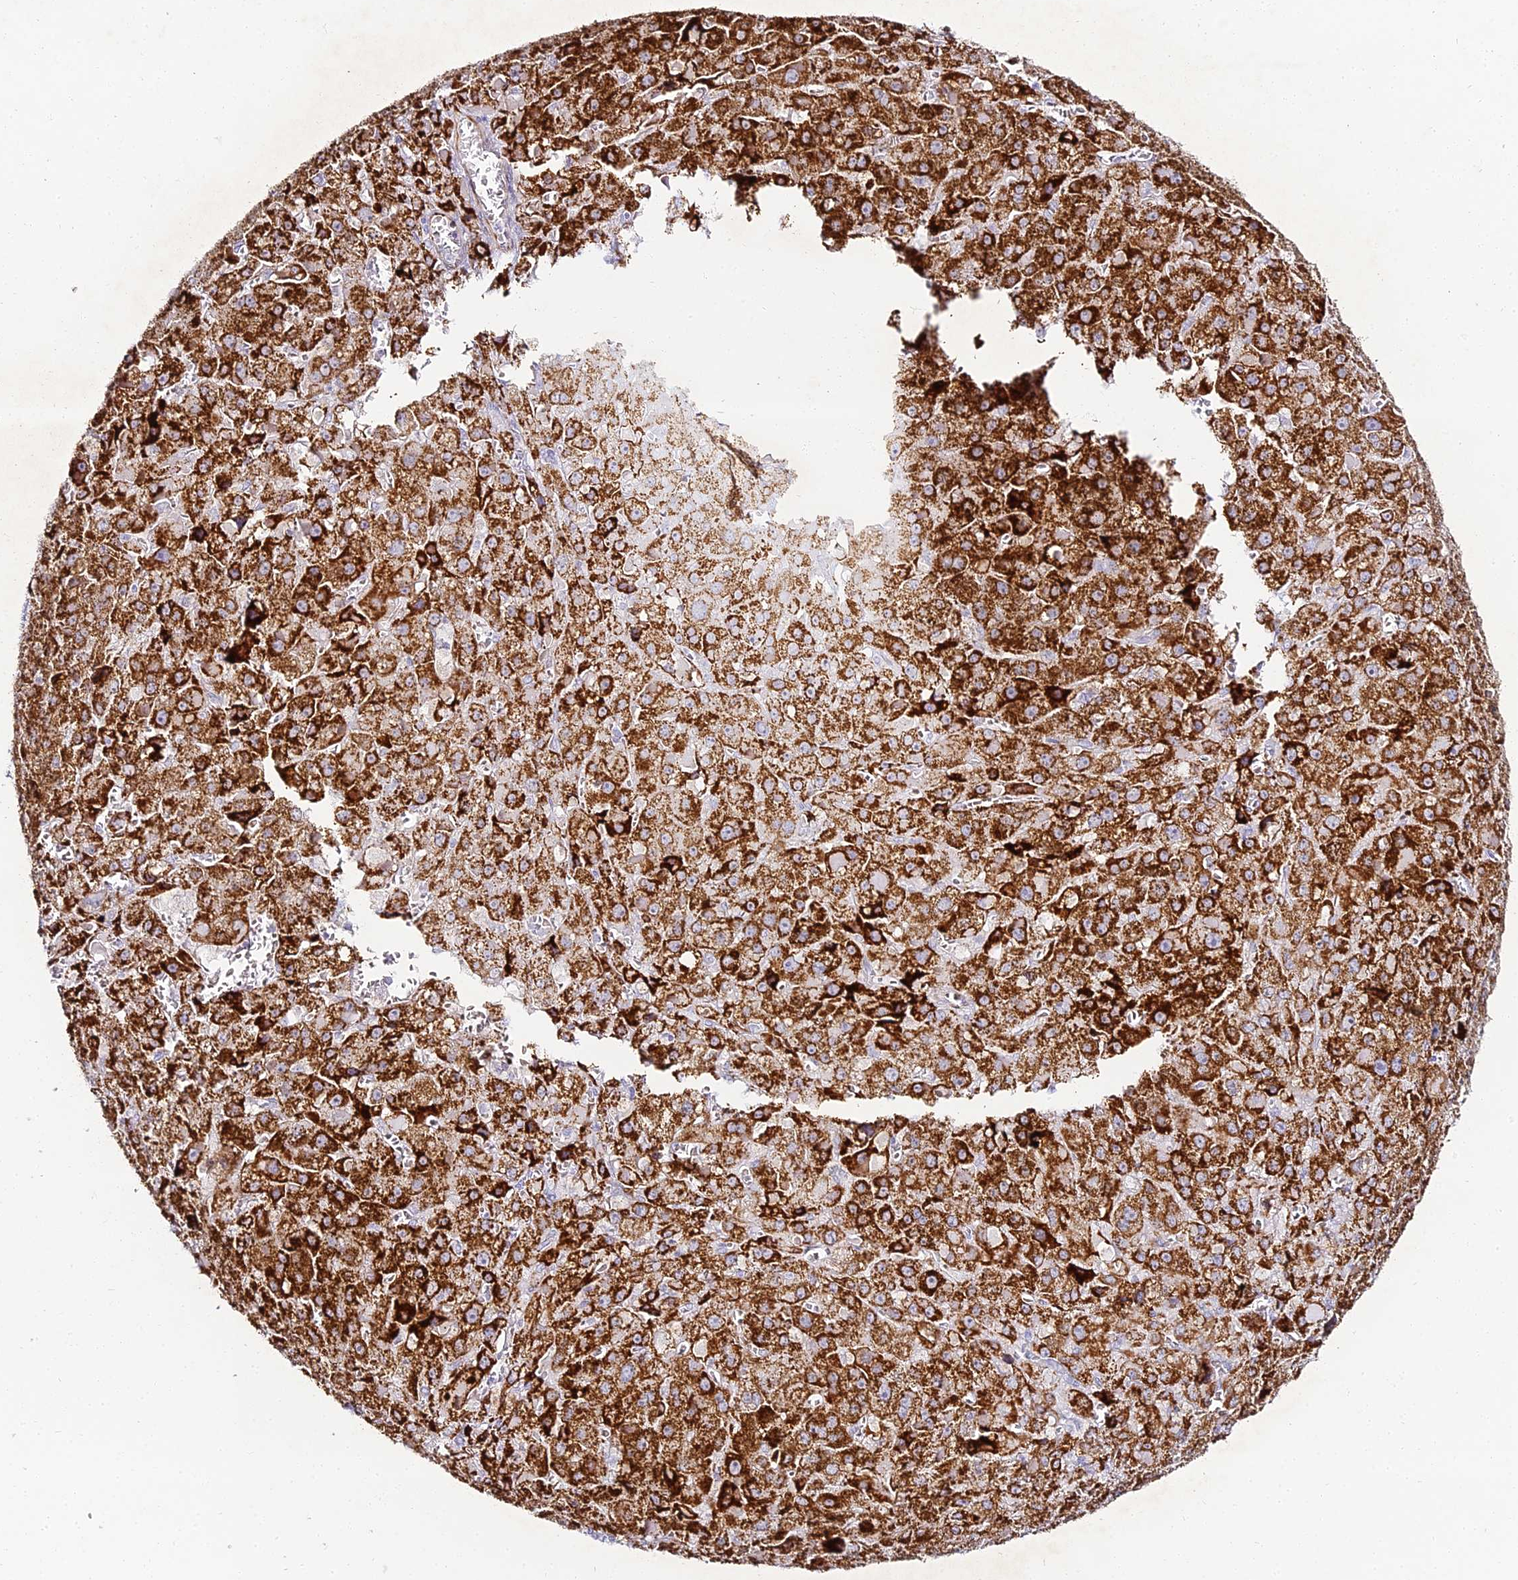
{"staining": {"intensity": "strong", "quantity": ">75%", "location": "cytoplasmic/membranous"}, "tissue": "liver cancer", "cell_type": "Tumor cells", "image_type": "cancer", "snomed": [{"axis": "morphology", "description": "Carcinoma, Hepatocellular, NOS"}, {"axis": "topography", "description": "Liver"}], "caption": "Human liver cancer (hepatocellular carcinoma) stained with a protein marker displays strong staining in tumor cells.", "gene": "ALPG", "patient": {"sex": "female", "age": 73}}